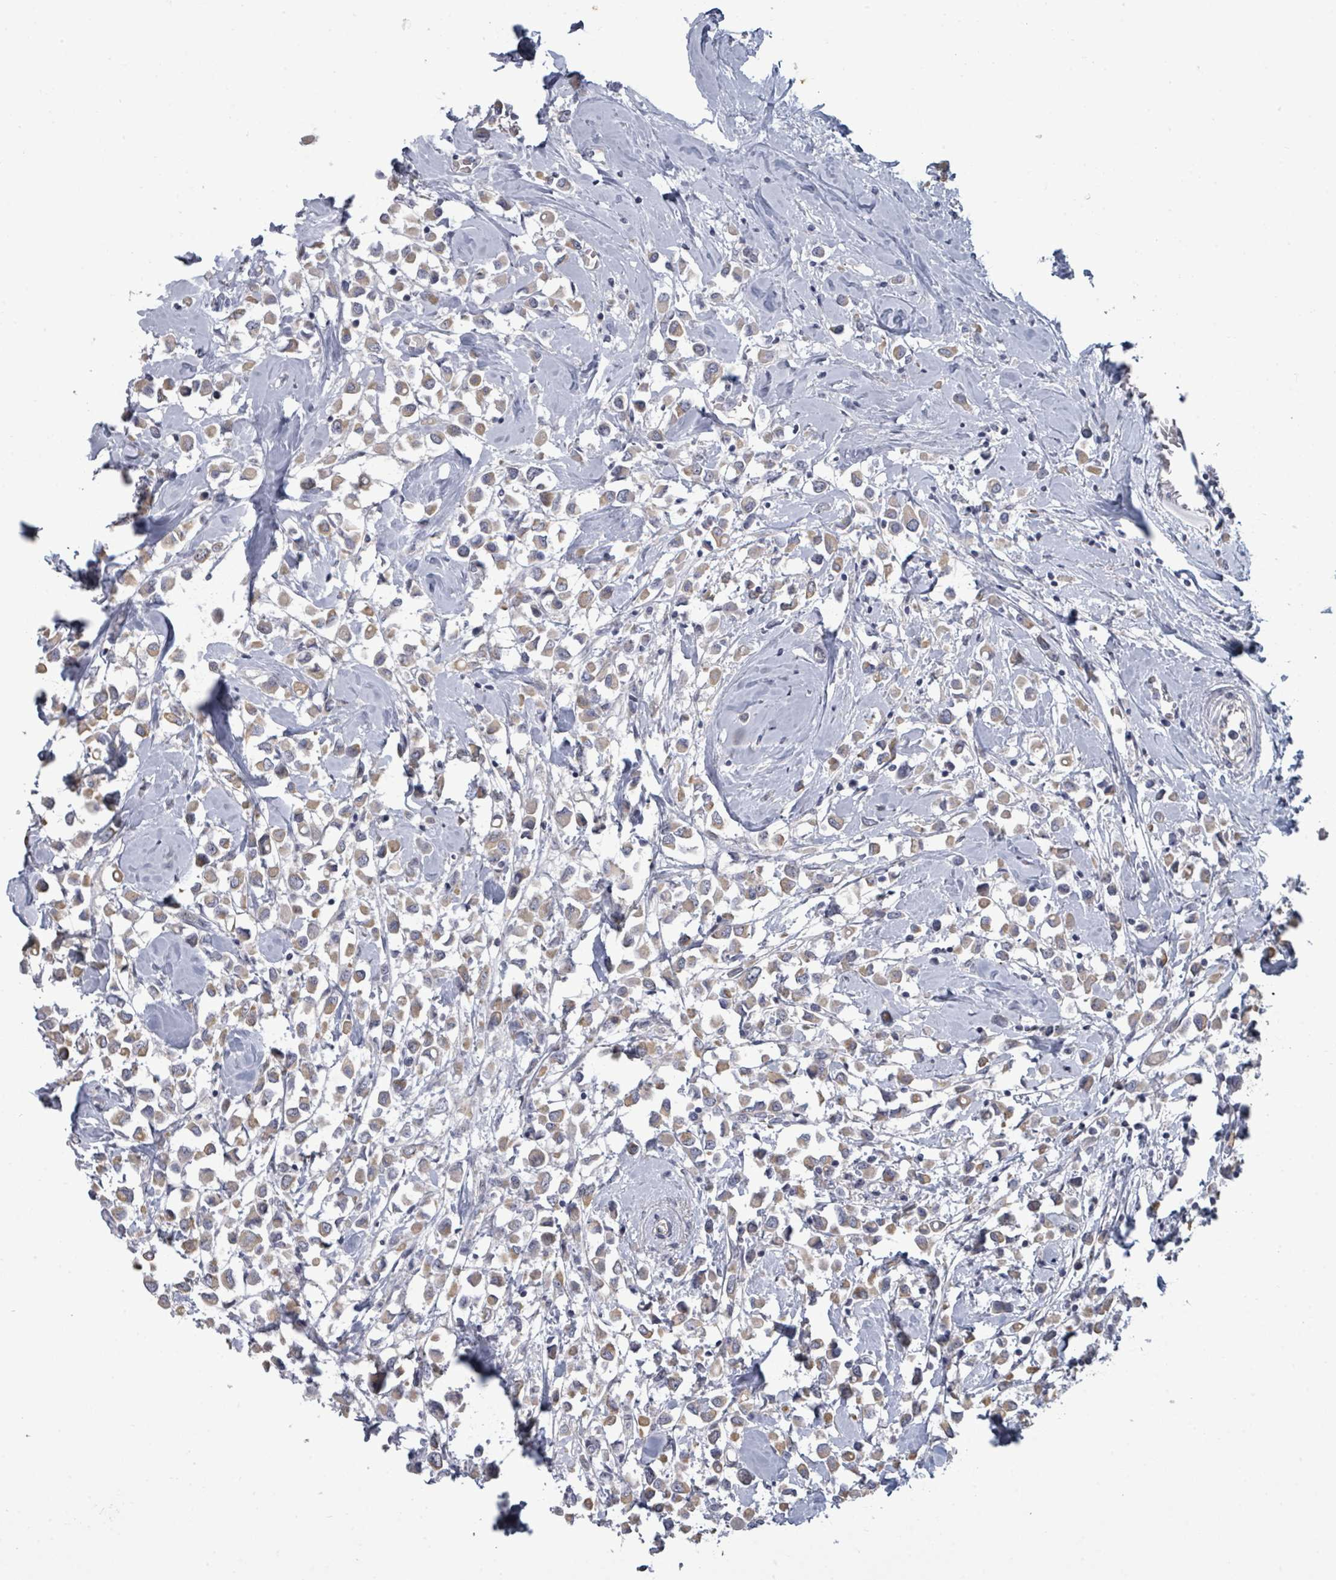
{"staining": {"intensity": "weak", "quantity": "25%-75%", "location": "cytoplasmic/membranous"}, "tissue": "breast cancer", "cell_type": "Tumor cells", "image_type": "cancer", "snomed": [{"axis": "morphology", "description": "Duct carcinoma"}, {"axis": "topography", "description": "Breast"}], "caption": "Weak cytoplasmic/membranous expression for a protein is appreciated in about 25%-75% of tumor cells of breast cancer (invasive ductal carcinoma) using IHC.", "gene": "ASB12", "patient": {"sex": "female", "age": 61}}